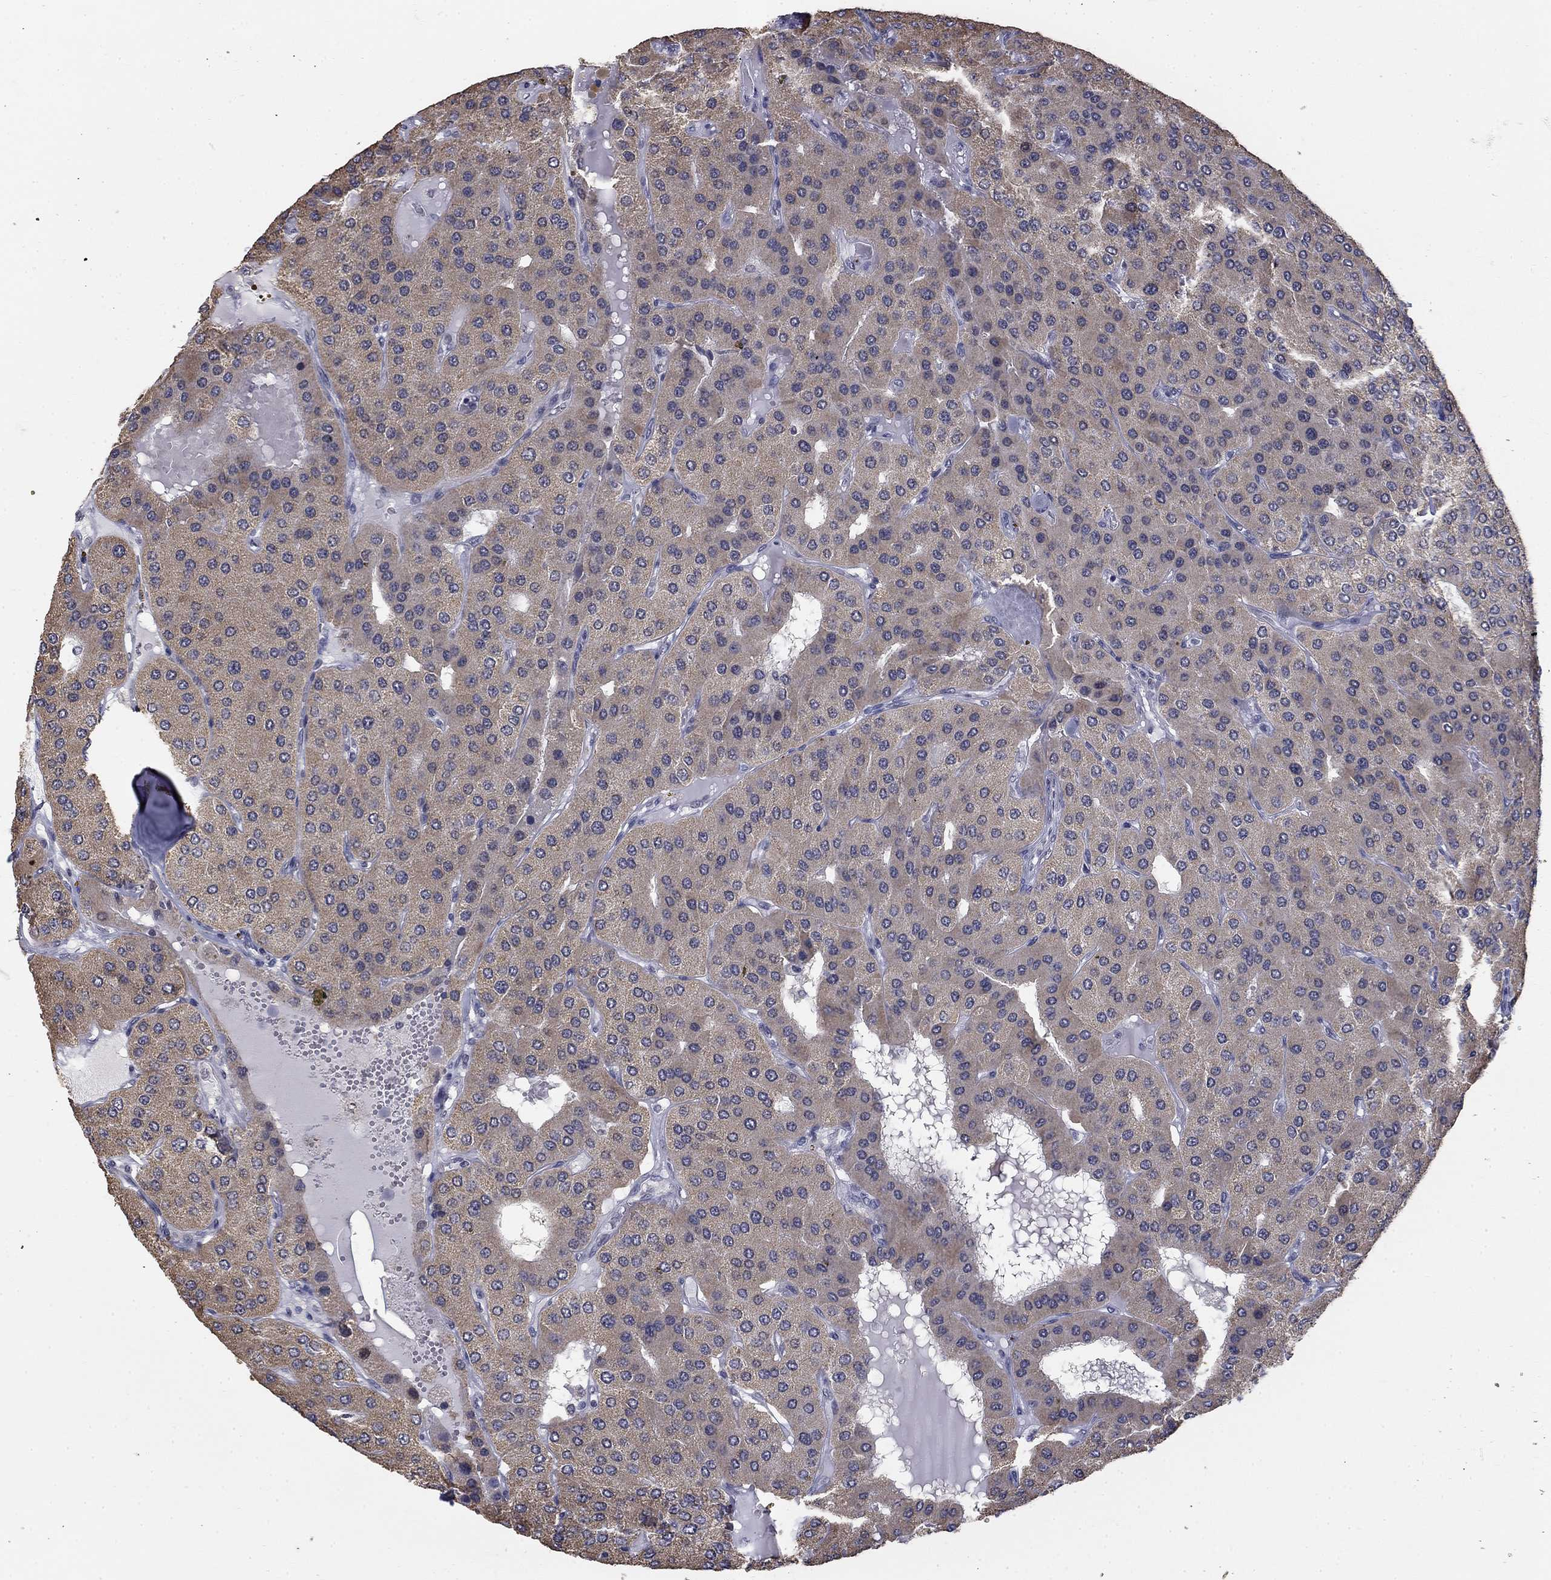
{"staining": {"intensity": "weak", "quantity": ">75%", "location": "cytoplasmic/membranous"}, "tissue": "parathyroid gland", "cell_type": "Glandular cells", "image_type": "normal", "snomed": [{"axis": "morphology", "description": "Normal tissue, NOS"}, {"axis": "morphology", "description": "Adenoma, NOS"}, {"axis": "topography", "description": "Parathyroid gland"}], "caption": "Protein staining by immunohistochemistry (IHC) shows weak cytoplasmic/membranous positivity in about >75% of glandular cells in unremarkable parathyroid gland.", "gene": "SPATA33", "patient": {"sex": "female", "age": 86}}